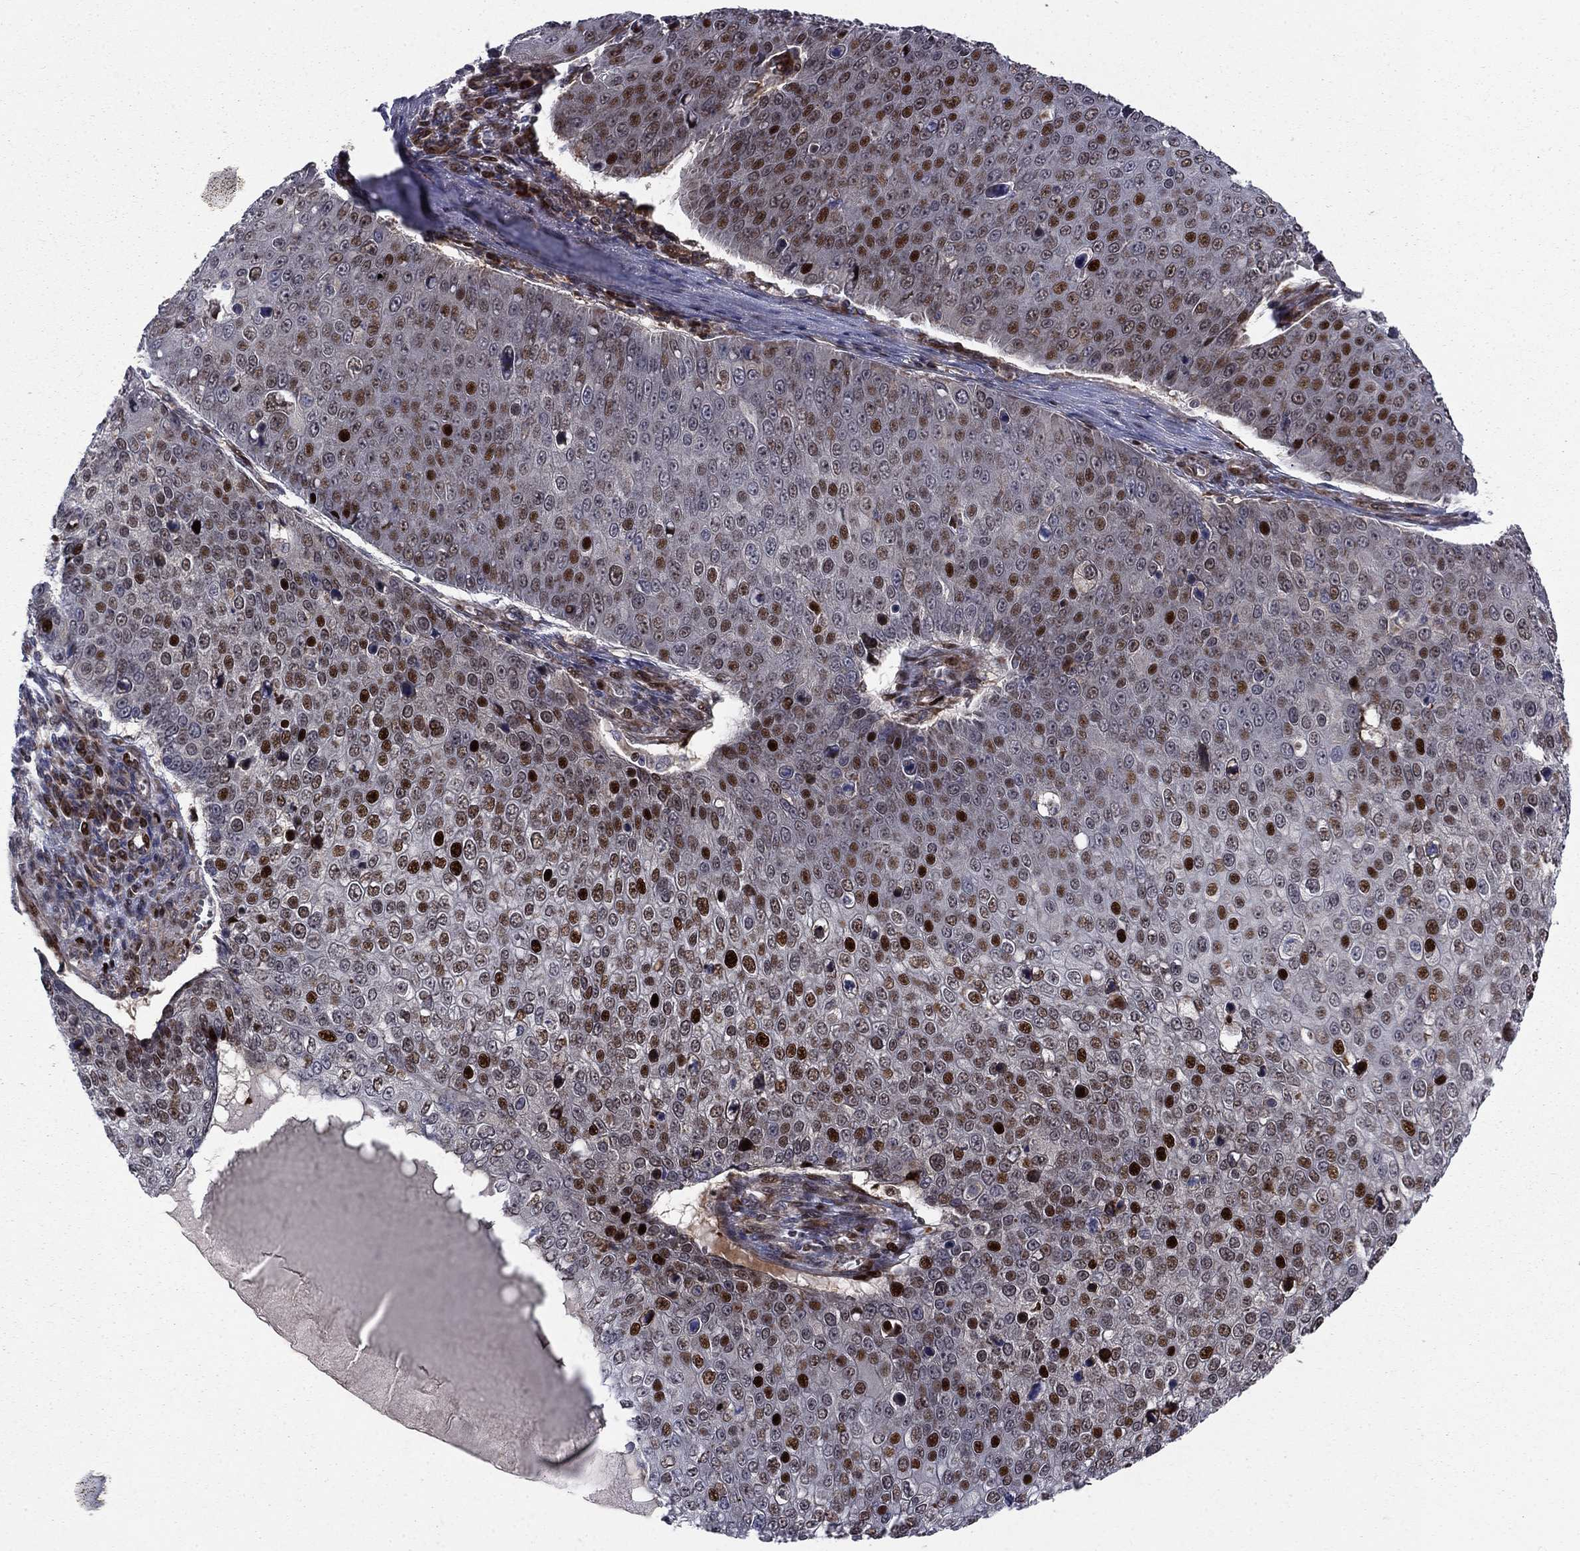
{"staining": {"intensity": "strong", "quantity": "25%-75%", "location": "nuclear"}, "tissue": "skin cancer", "cell_type": "Tumor cells", "image_type": "cancer", "snomed": [{"axis": "morphology", "description": "Squamous cell carcinoma, NOS"}, {"axis": "topography", "description": "Skin"}], "caption": "Squamous cell carcinoma (skin) tissue displays strong nuclear expression in about 25%-75% of tumor cells, visualized by immunohistochemistry. (Brightfield microscopy of DAB IHC at high magnification).", "gene": "MIOS", "patient": {"sex": "male", "age": 71}}